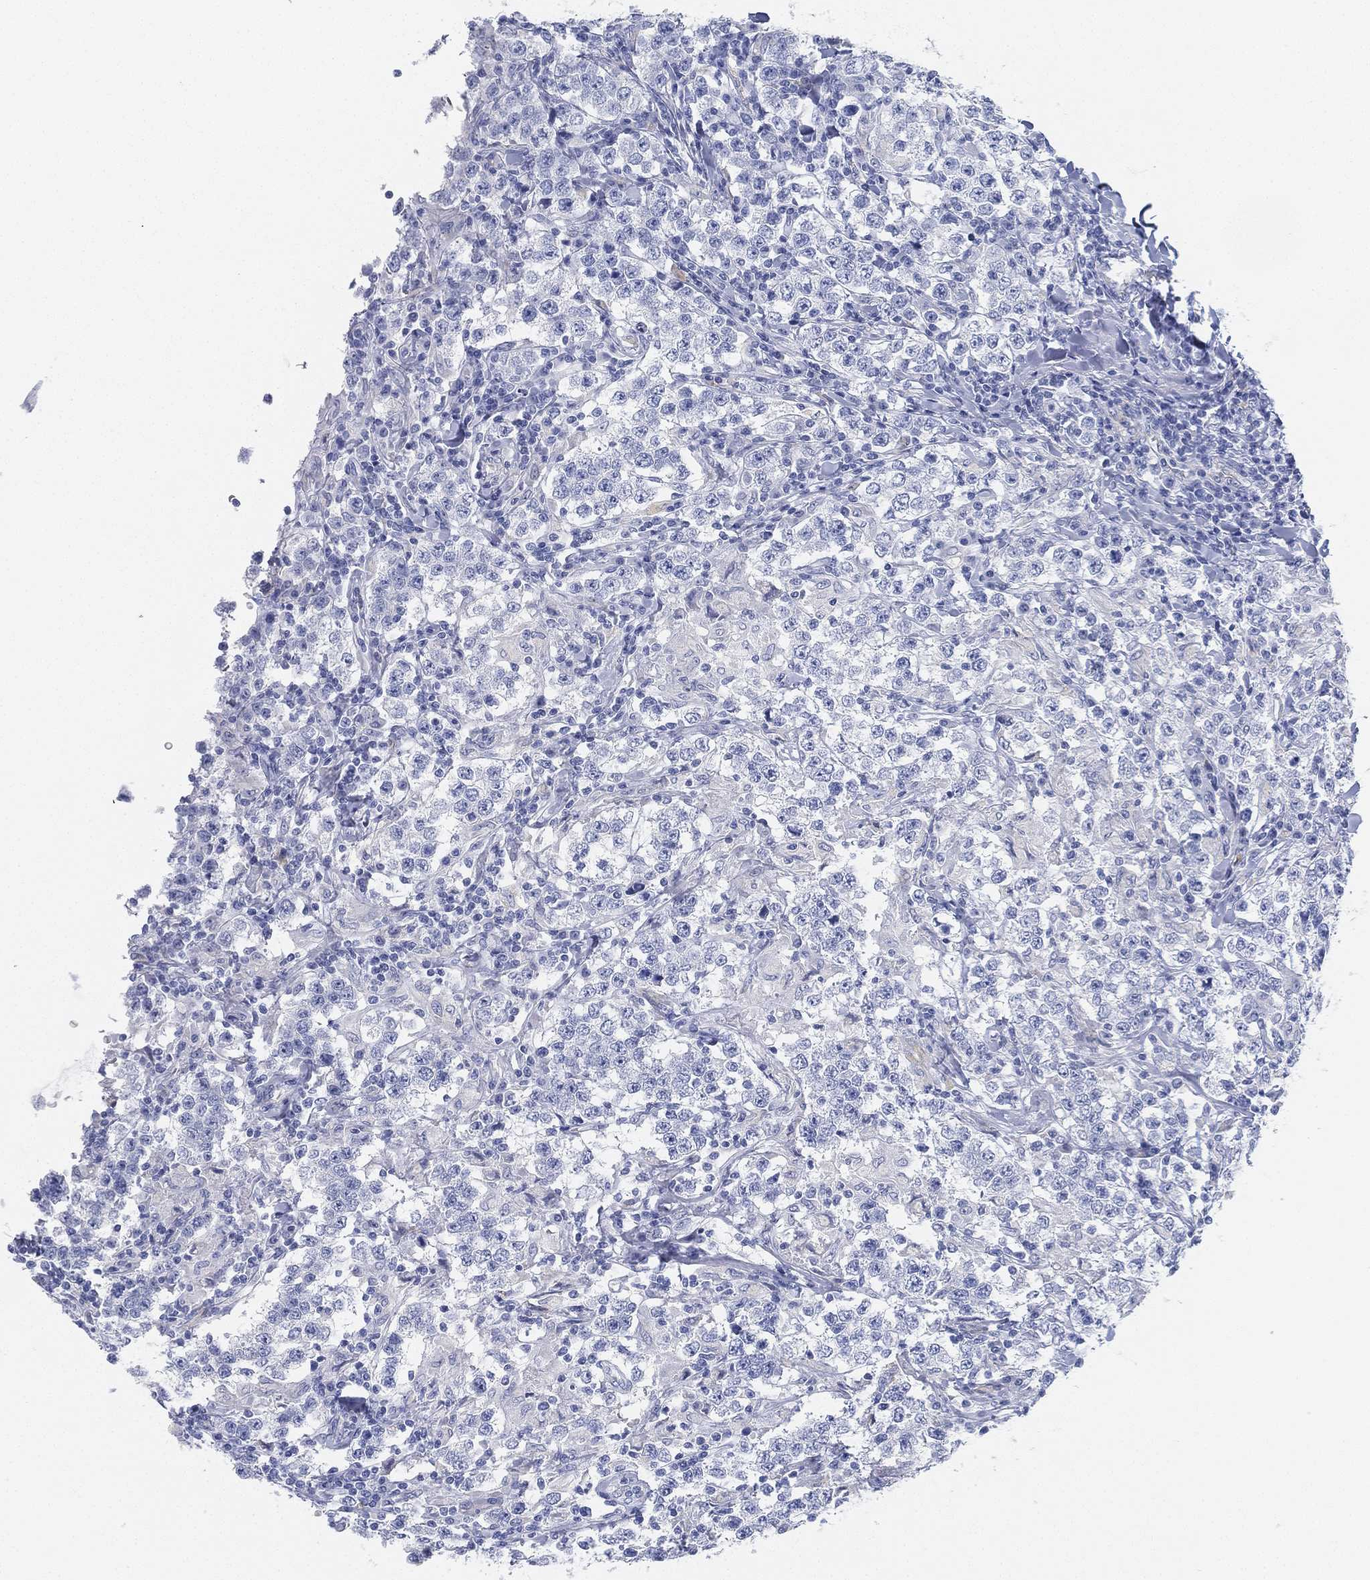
{"staining": {"intensity": "negative", "quantity": "none", "location": "none"}, "tissue": "testis cancer", "cell_type": "Tumor cells", "image_type": "cancer", "snomed": [{"axis": "morphology", "description": "Seminoma, NOS"}, {"axis": "morphology", "description": "Carcinoma, Embryonal, NOS"}, {"axis": "topography", "description": "Testis"}], "caption": "High magnification brightfield microscopy of testis cancer stained with DAB (brown) and counterstained with hematoxylin (blue): tumor cells show no significant staining. (DAB (3,3'-diaminobenzidine) immunohistochemistry (IHC) visualized using brightfield microscopy, high magnification).", "gene": "GPR61", "patient": {"sex": "male", "age": 41}}